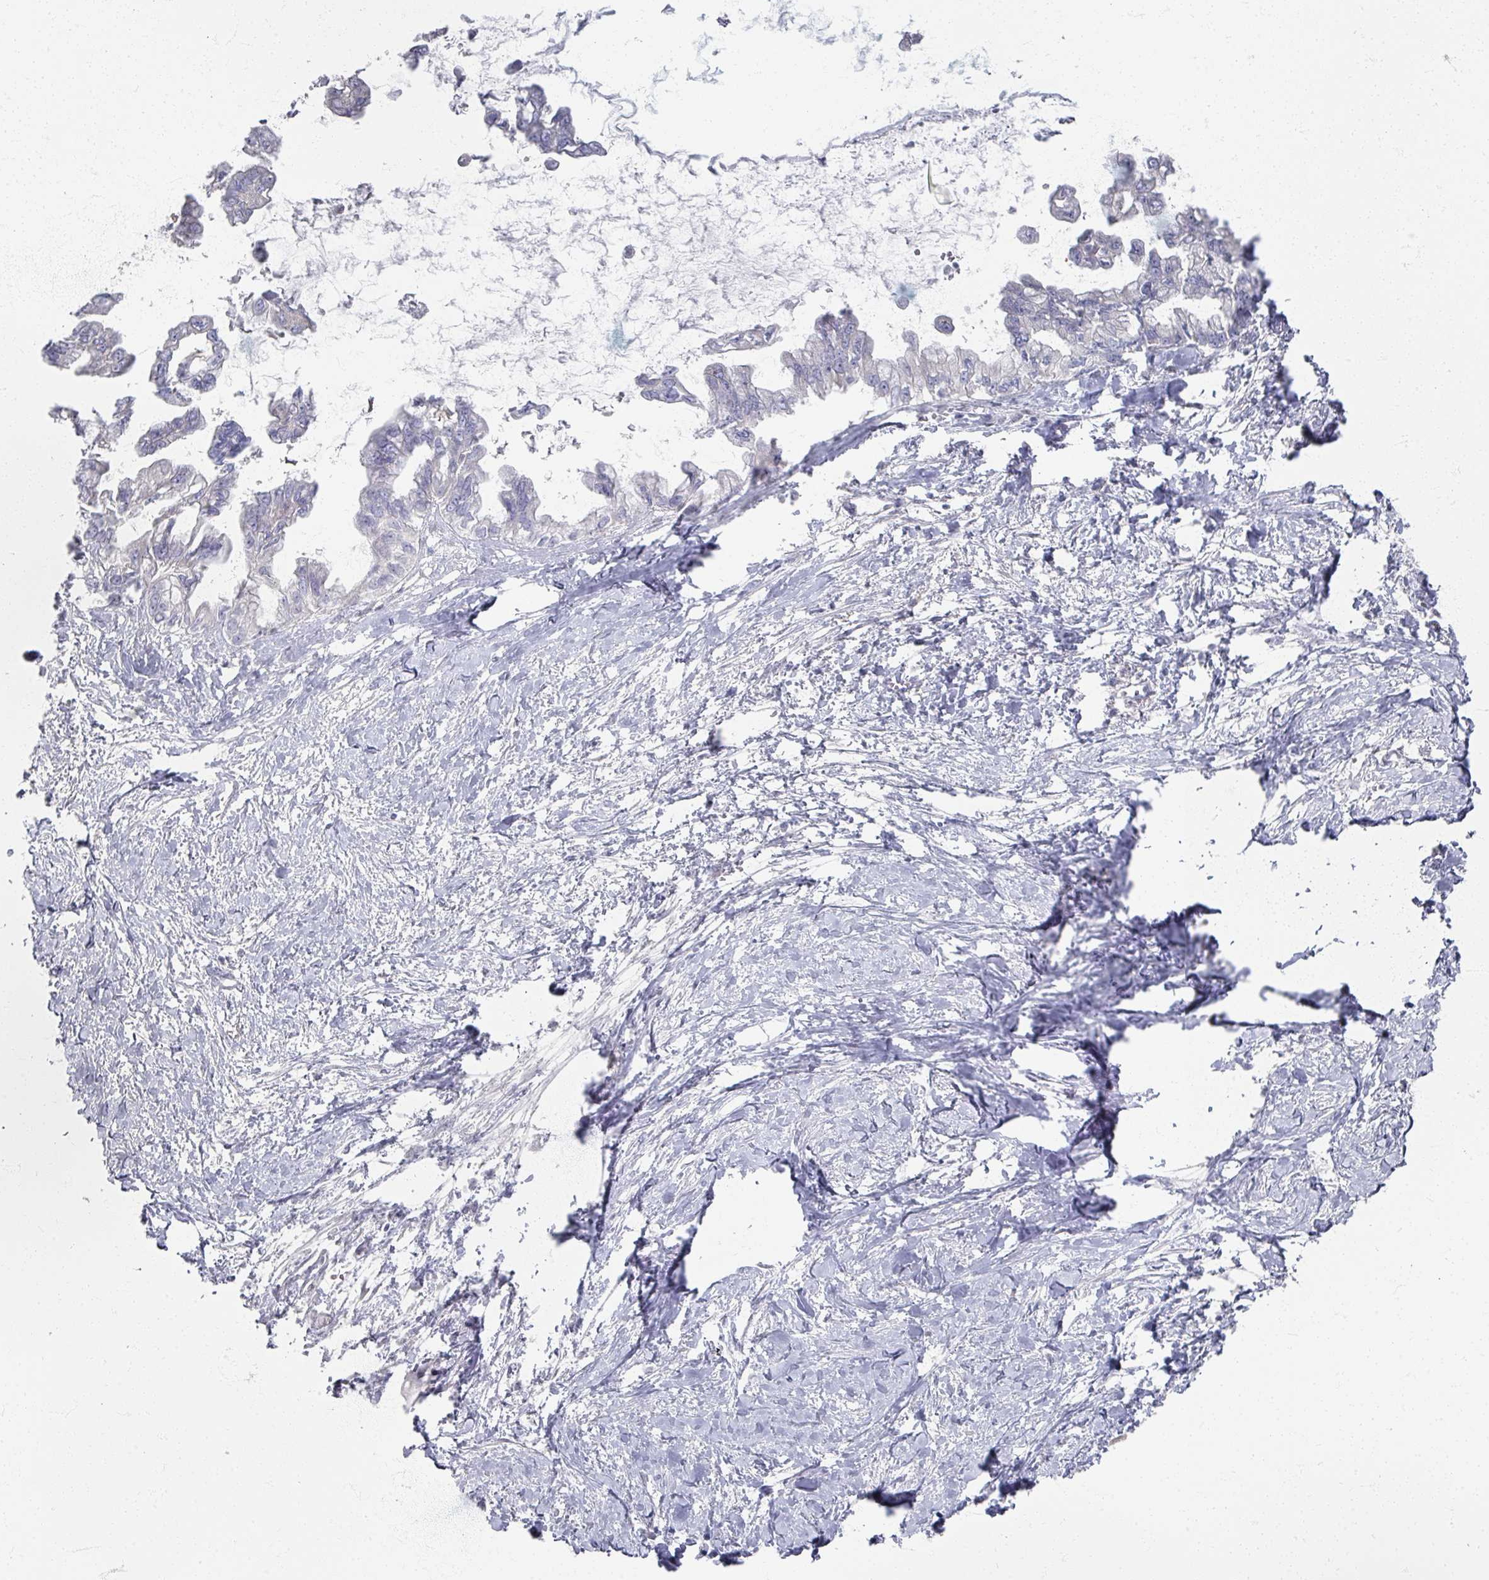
{"staining": {"intensity": "weak", "quantity": "<25%", "location": "cytoplasmic/membranous"}, "tissue": "pancreatic cancer", "cell_type": "Tumor cells", "image_type": "cancer", "snomed": [{"axis": "morphology", "description": "Adenocarcinoma, NOS"}, {"axis": "topography", "description": "Pancreas"}], "caption": "IHC micrograph of neoplastic tissue: human pancreatic cancer stained with DAB displays no significant protein expression in tumor cells.", "gene": "TTYH3", "patient": {"sex": "male", "age": 61}}